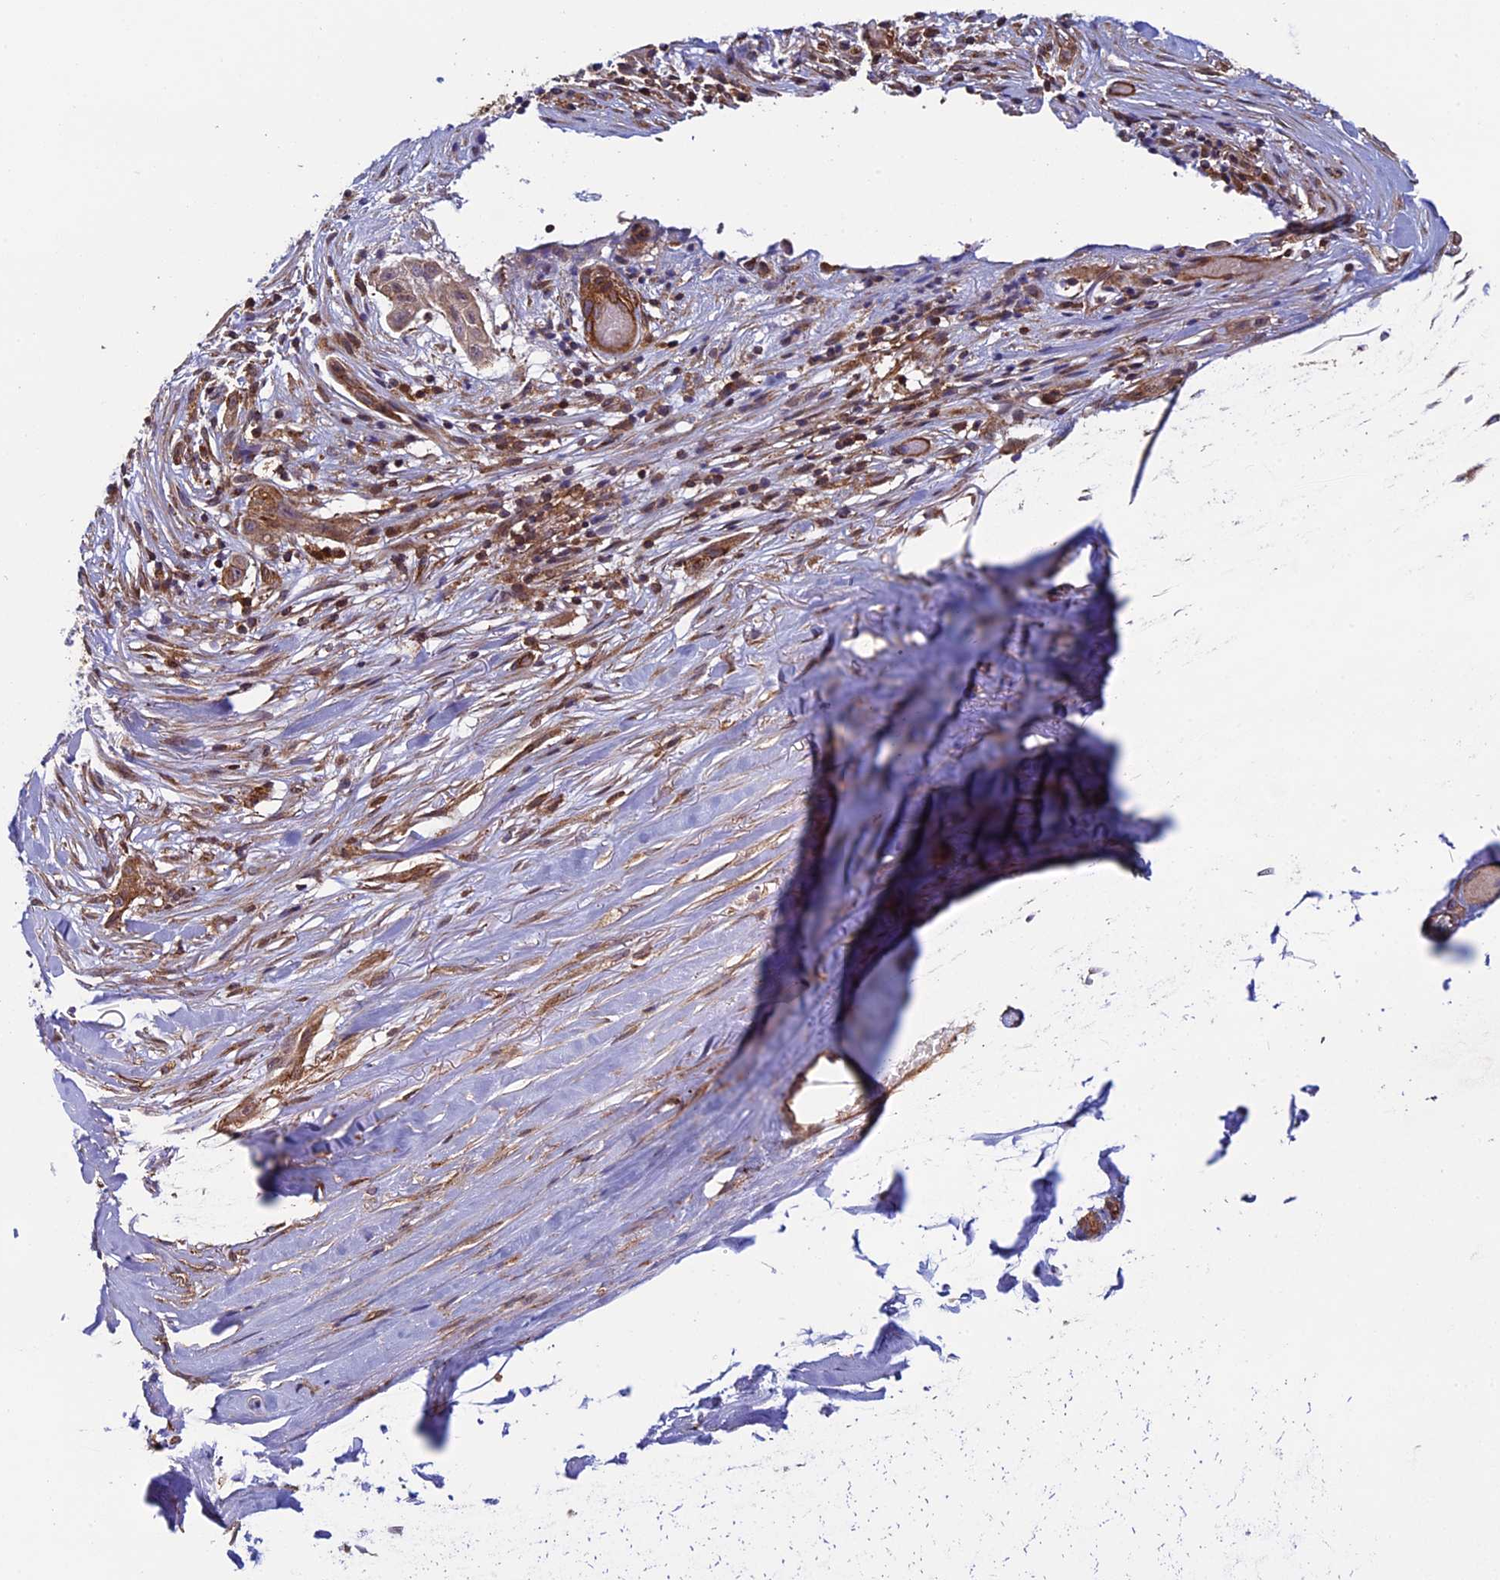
{"staining": {"intensity": "moderate", "quantity": ">75%", "location": "cytoplasmic/membranous"}, "tissue": "adipose tissue", "cell_type": "Adipocytes", "image_type": "normal", "snomed": [{"axis": "morphology", "description": "Normal tissue, NOS"}, {"axis": "morphology", "description": "Basal cell carcinoma"}, {"axis": "topography", "description": "Skin"}], "caption": "High-power microscopy captured an IHC micrograph of normal adipose tissue, revealing moderate cytoplasmic/membranous positivity in about >75% of adipocytes.", "gene": "CCDC8", "patient": {"sex": "female", "age": 89}}